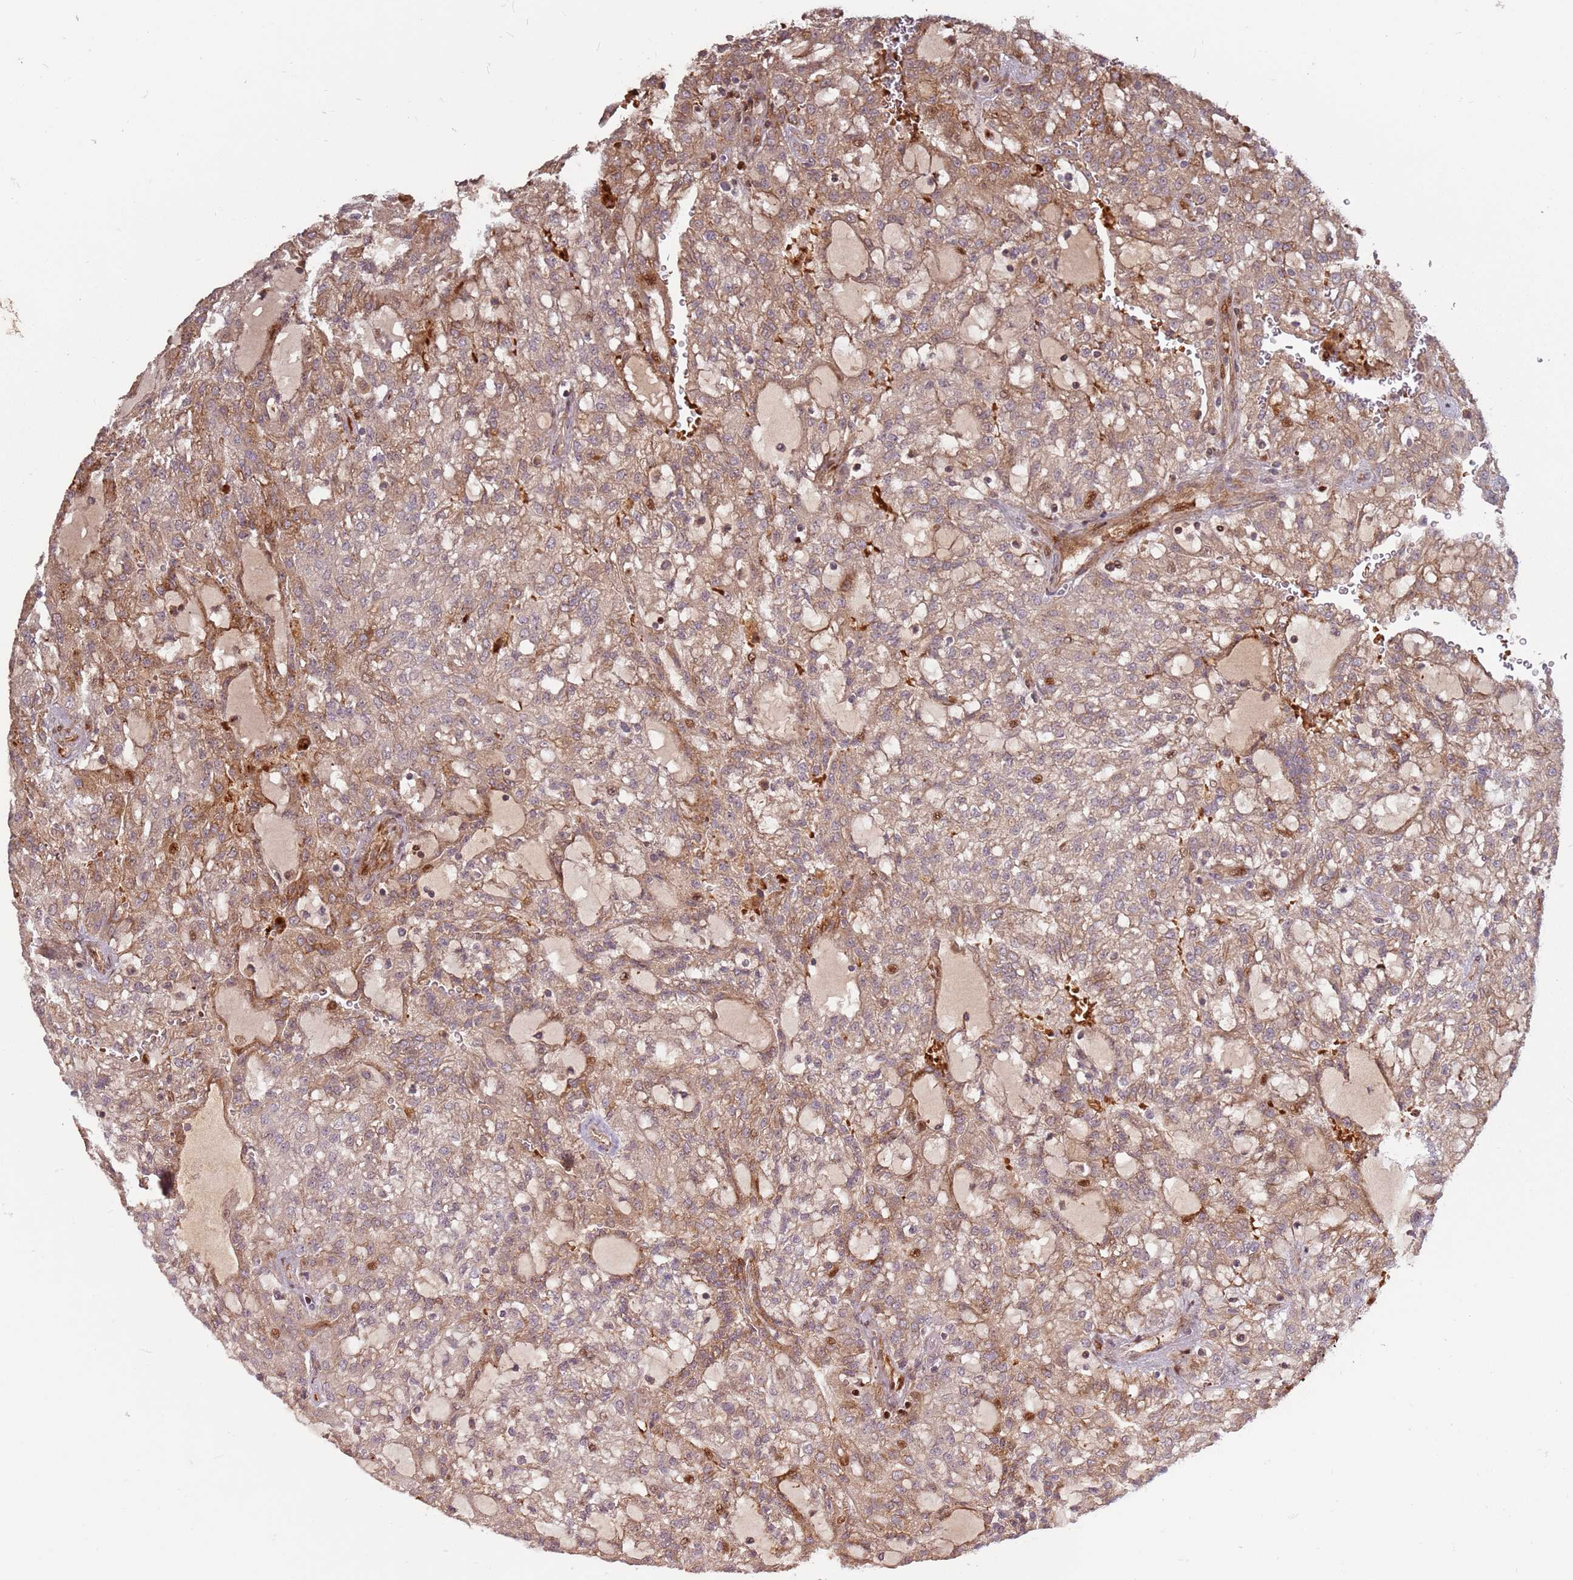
{"staining": {"intensity": "moderate", "quantity": ">75%", "location": "cytoplasmic/membranous"}, "tissue": "renal cancer", "cell_type": "Tumor cells", "image_type": "cancer", "snomed": [{"axis": "morphology", "description": "Adenocarcinoma, NOS"}, {"axis": "topography", "description": "Kidney"}], "caption": "Renal adenocarcinoma was stained to show a protein in brown. There is medium levels of moderate cytoplasmic/membranous staining in about >75% of tumor cells.", "gene": "RHBDL1", "patient": {"sex": "male", "age": 63}}